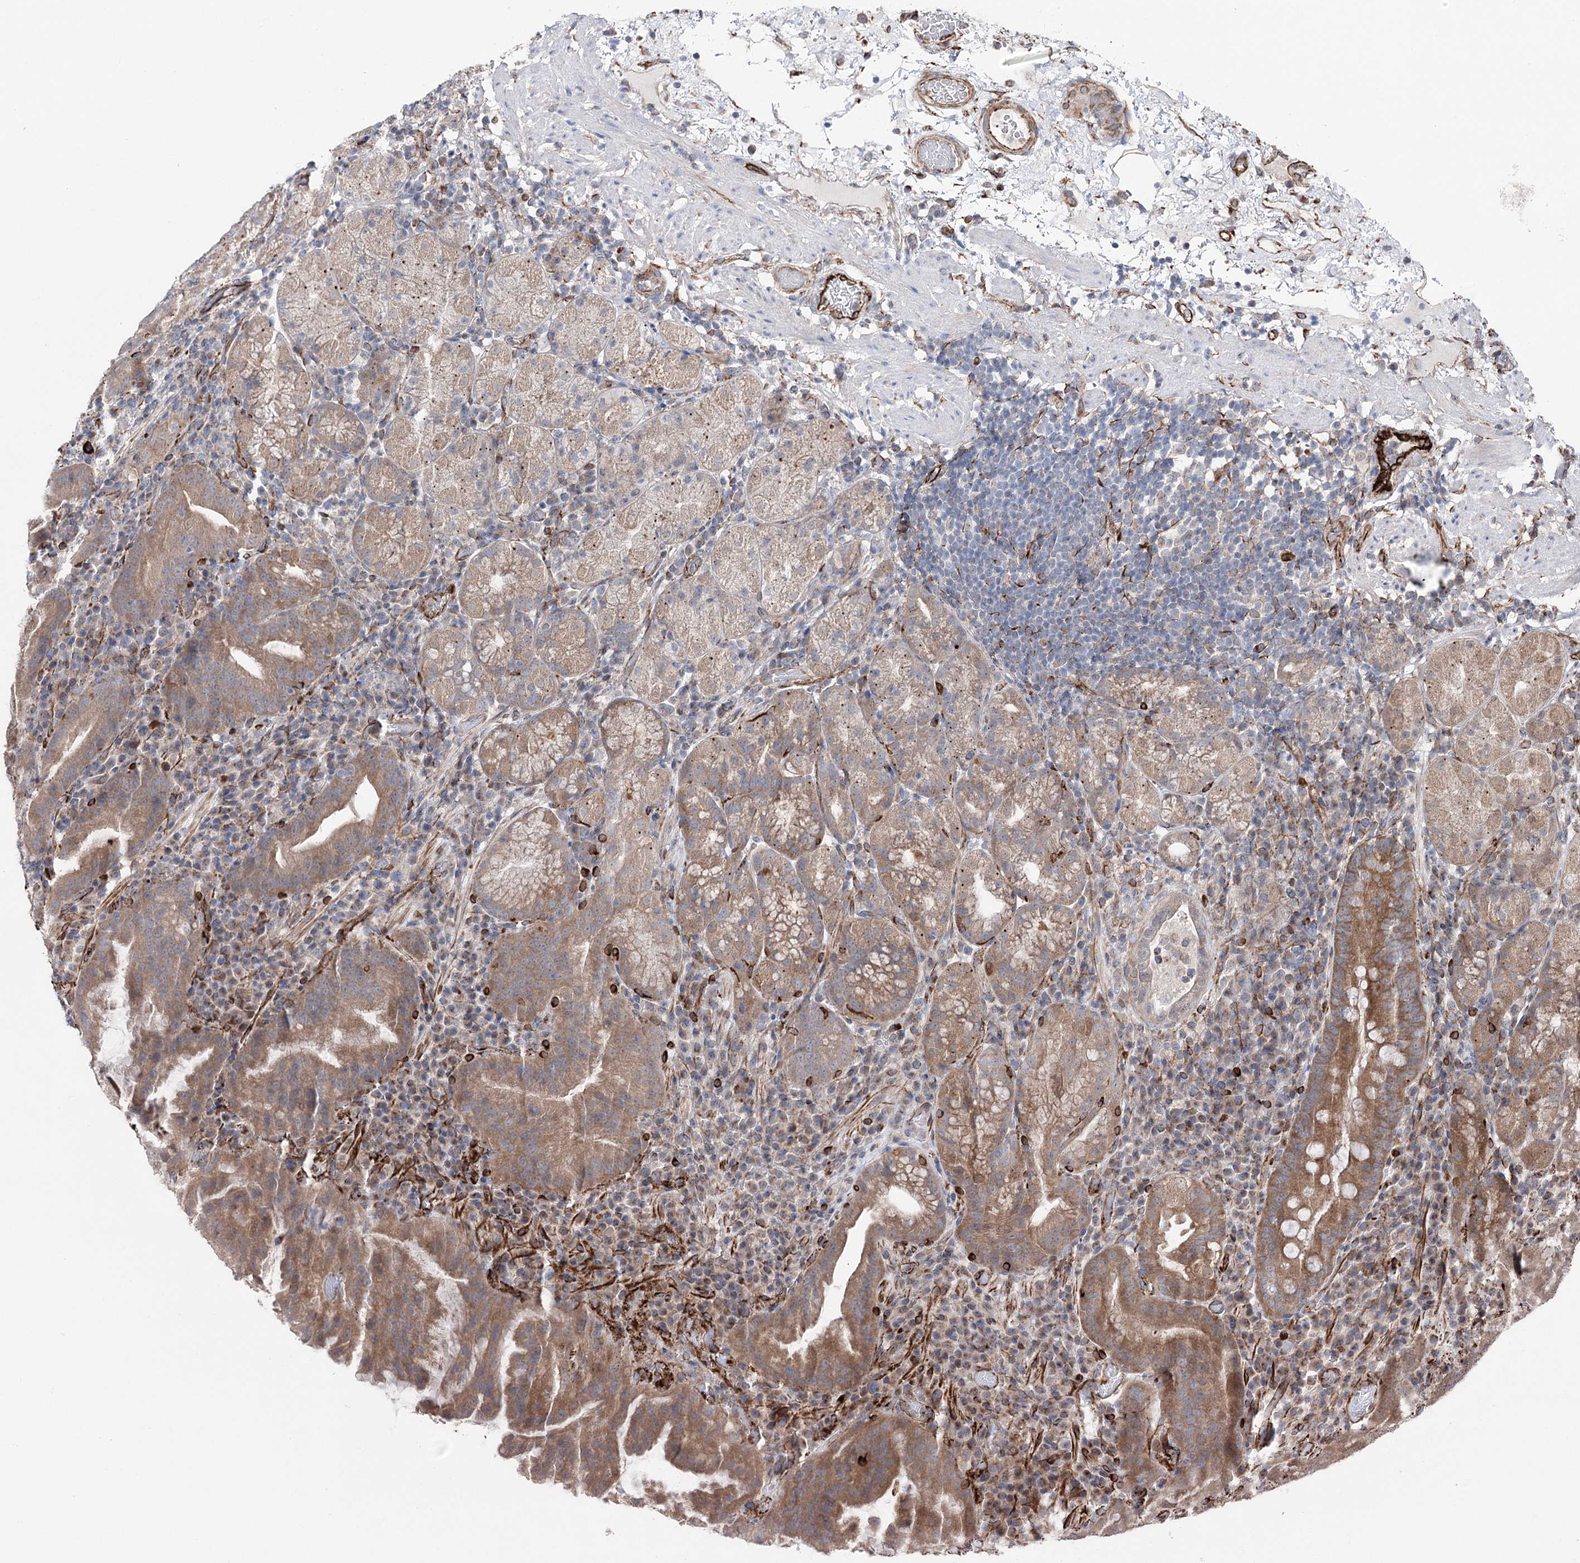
{"staining": {"intensity": "moderate", "quantity": ">75%", "location": "cytoplasmic/membranous"}, "tissue": "stomach", "cell_type": "Glandular cells", "image_type": "normal", "snomed": [{"axis": "morphology", "description": "Normal tissue, NOS"}, {"axis": "morphology", "description": "Inflammation, NOS"}, {"axis": "topography", "description": "Stomach"}], "caption": "IHC (DAB (3,3'-diaminobenzidine)) staining of unremarkable stomach shows moderate cytoplasmic/membranous protein staining in about >75% of glandular cells. (IHC, brightfield microscopy, high magnification).", "gene": "MIB1", "patient": {"sex": "male", "age": 79}}